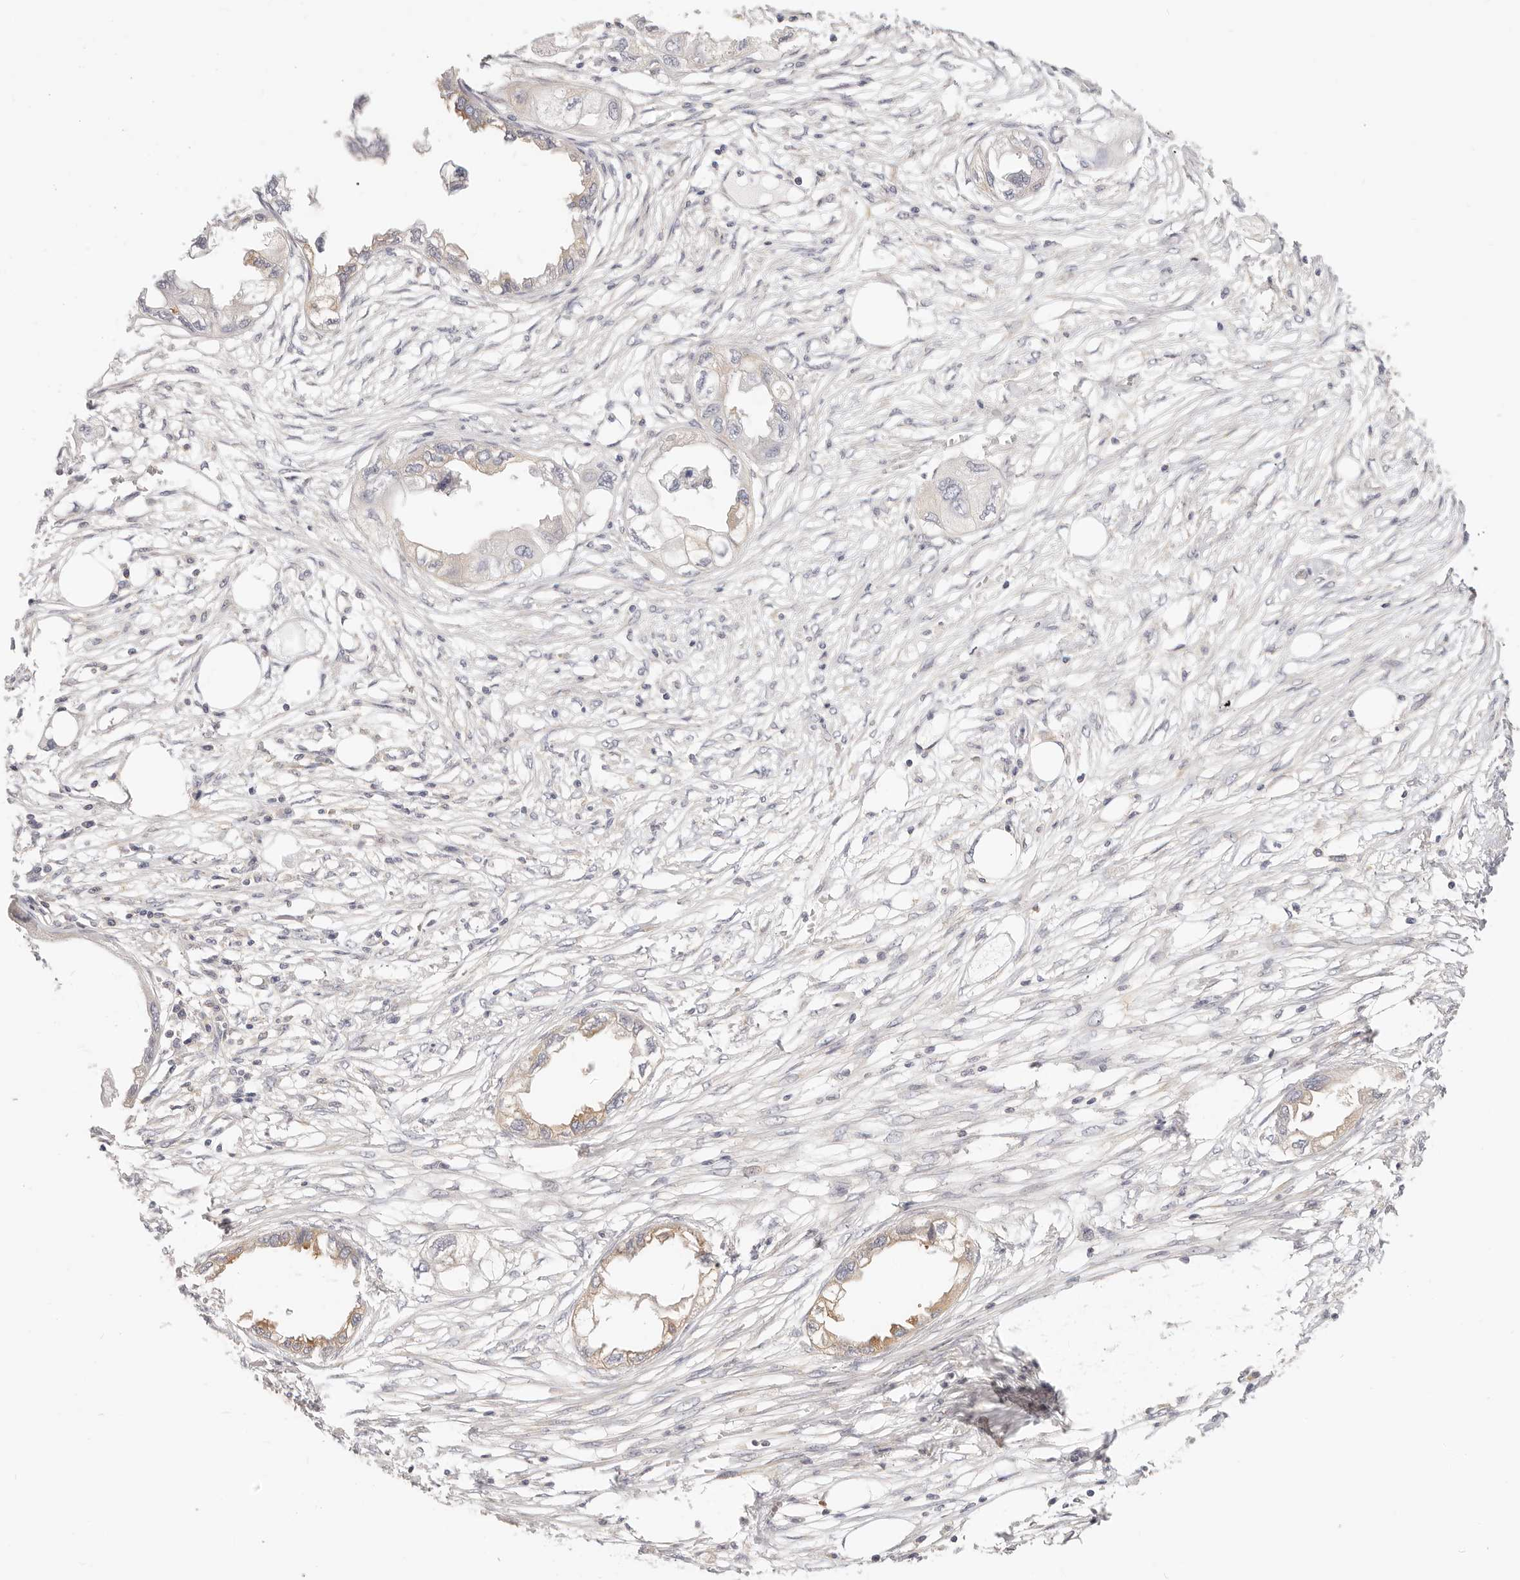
{"staining": {"intensity": "moderate", "quantity": "<25%", "location": "cytoplasmic/membranous"}, "tissue": "endometrial cancer", "cell_type": "Tumor cells", "image_type": "cancer", "snomed": [{"axis": "morphology", "description": "Adenocarcinoma, NOS"}, {"axis": "morphology", "description": "Adenocarcinoma, metastatic, NOS"}, {"axis": "topography", "description": "Adipose tissue"}, {"axis": "topography", "description": "Endometrium"}], "caption": "IHC of human endometrial metastatic adenocarcinoma reveals low levels of moderate cytoplasmic/membranous positivity in about <25% of tumor cells.", "gene": "DTNBP1", "patient": {"sex": "female", "age": 67}}